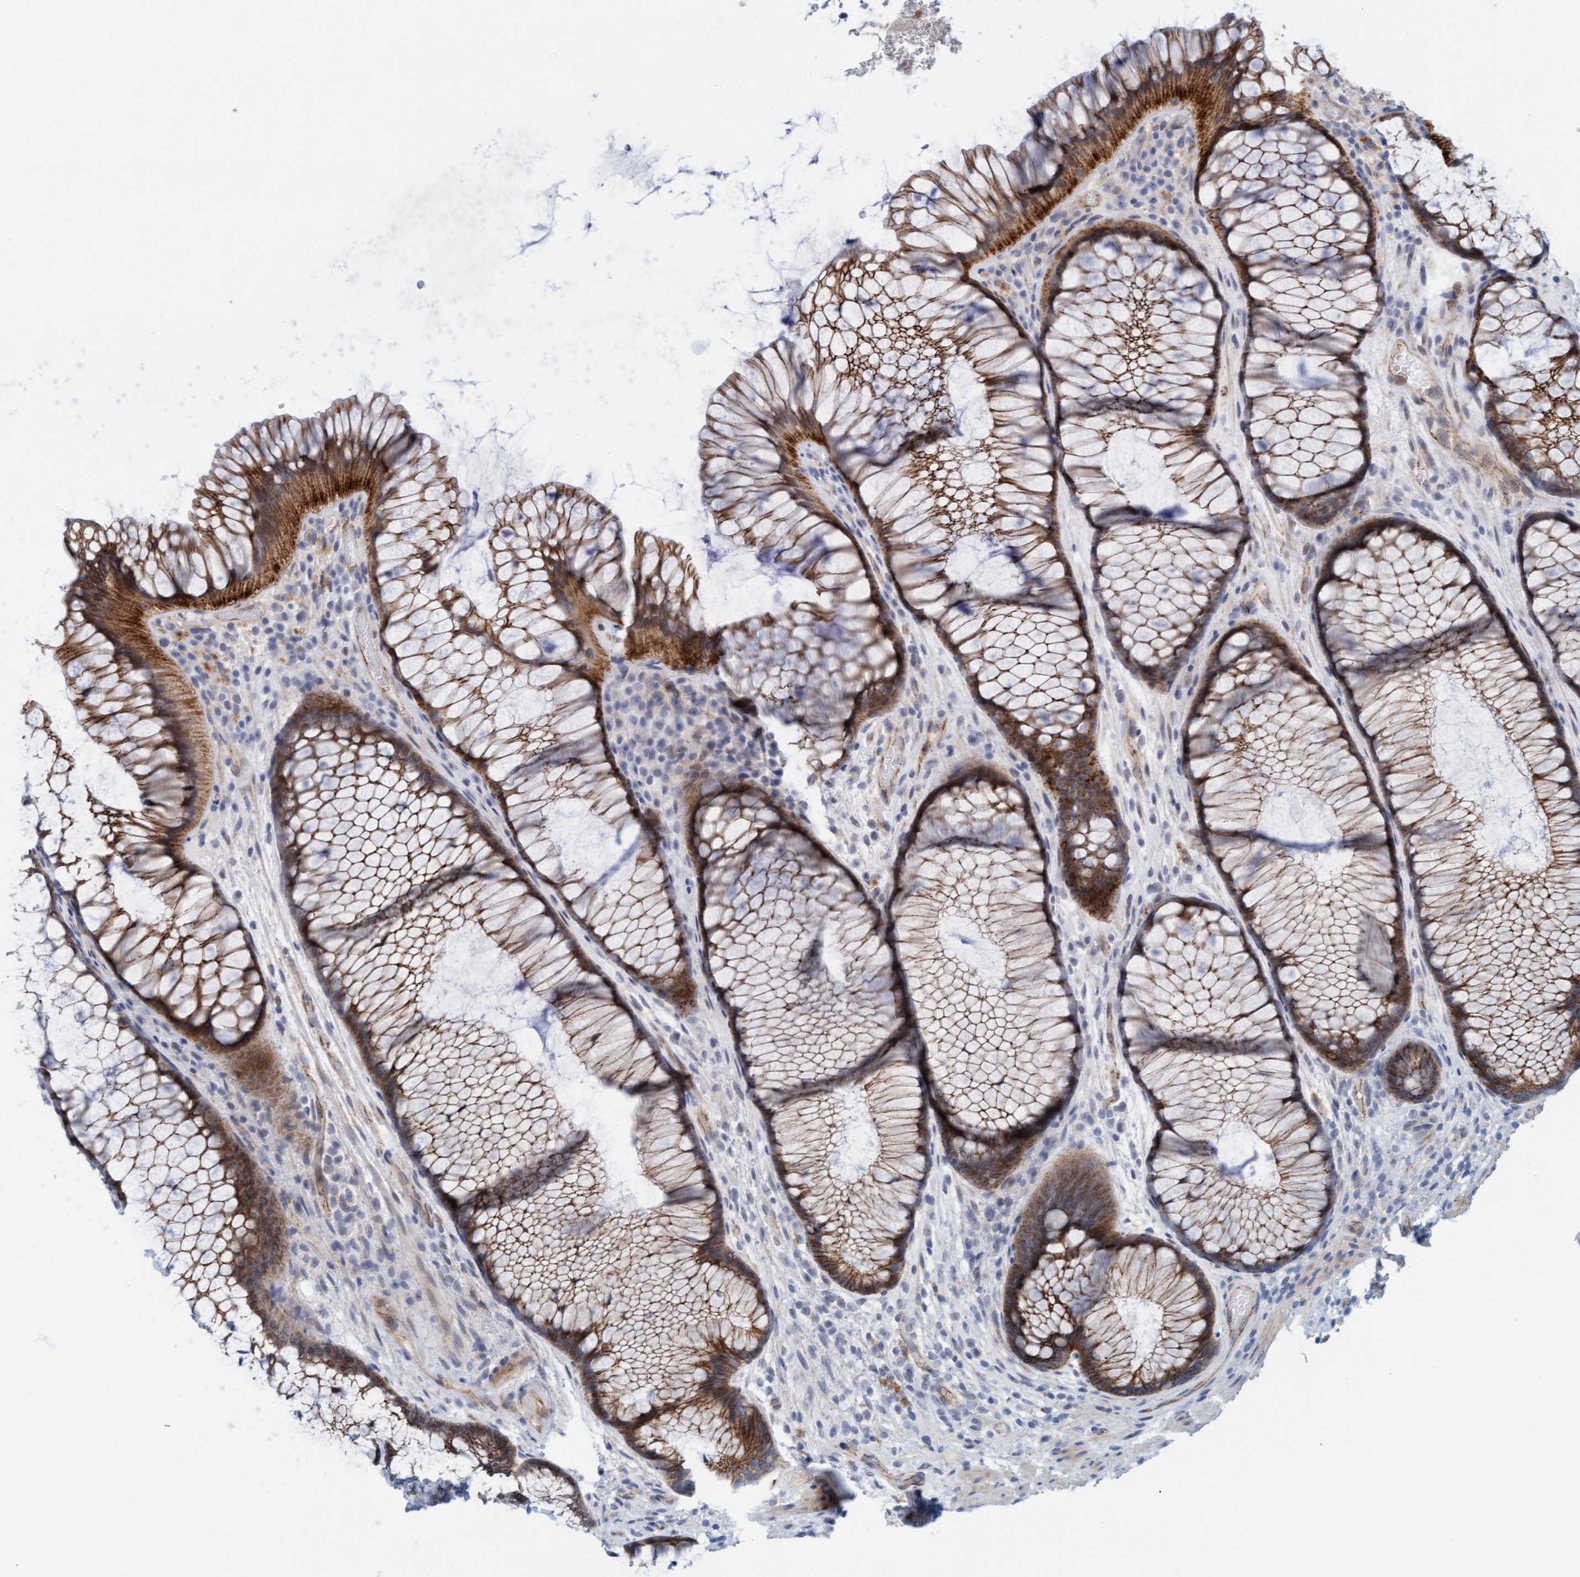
{"staining": {"intensity": "moderate", "quantity": ">75%", "location": "cytoplasmic/membranous"}, "tissue": "rectum", "cell_type": "Glandular cells", "image_type": "normal", "snomed": [{"axis": "morphology", "description": "Normal tissue, NOS"}, {"axis": "topography", "description": "Rectum"}], "caption": "An image of rectum stained for a protein demonstrates moderate cytoplasmic/membranous brown staining in glandular cells.", "gene": "KRBA2", "patient": {"sex": "male", "age": 51}}